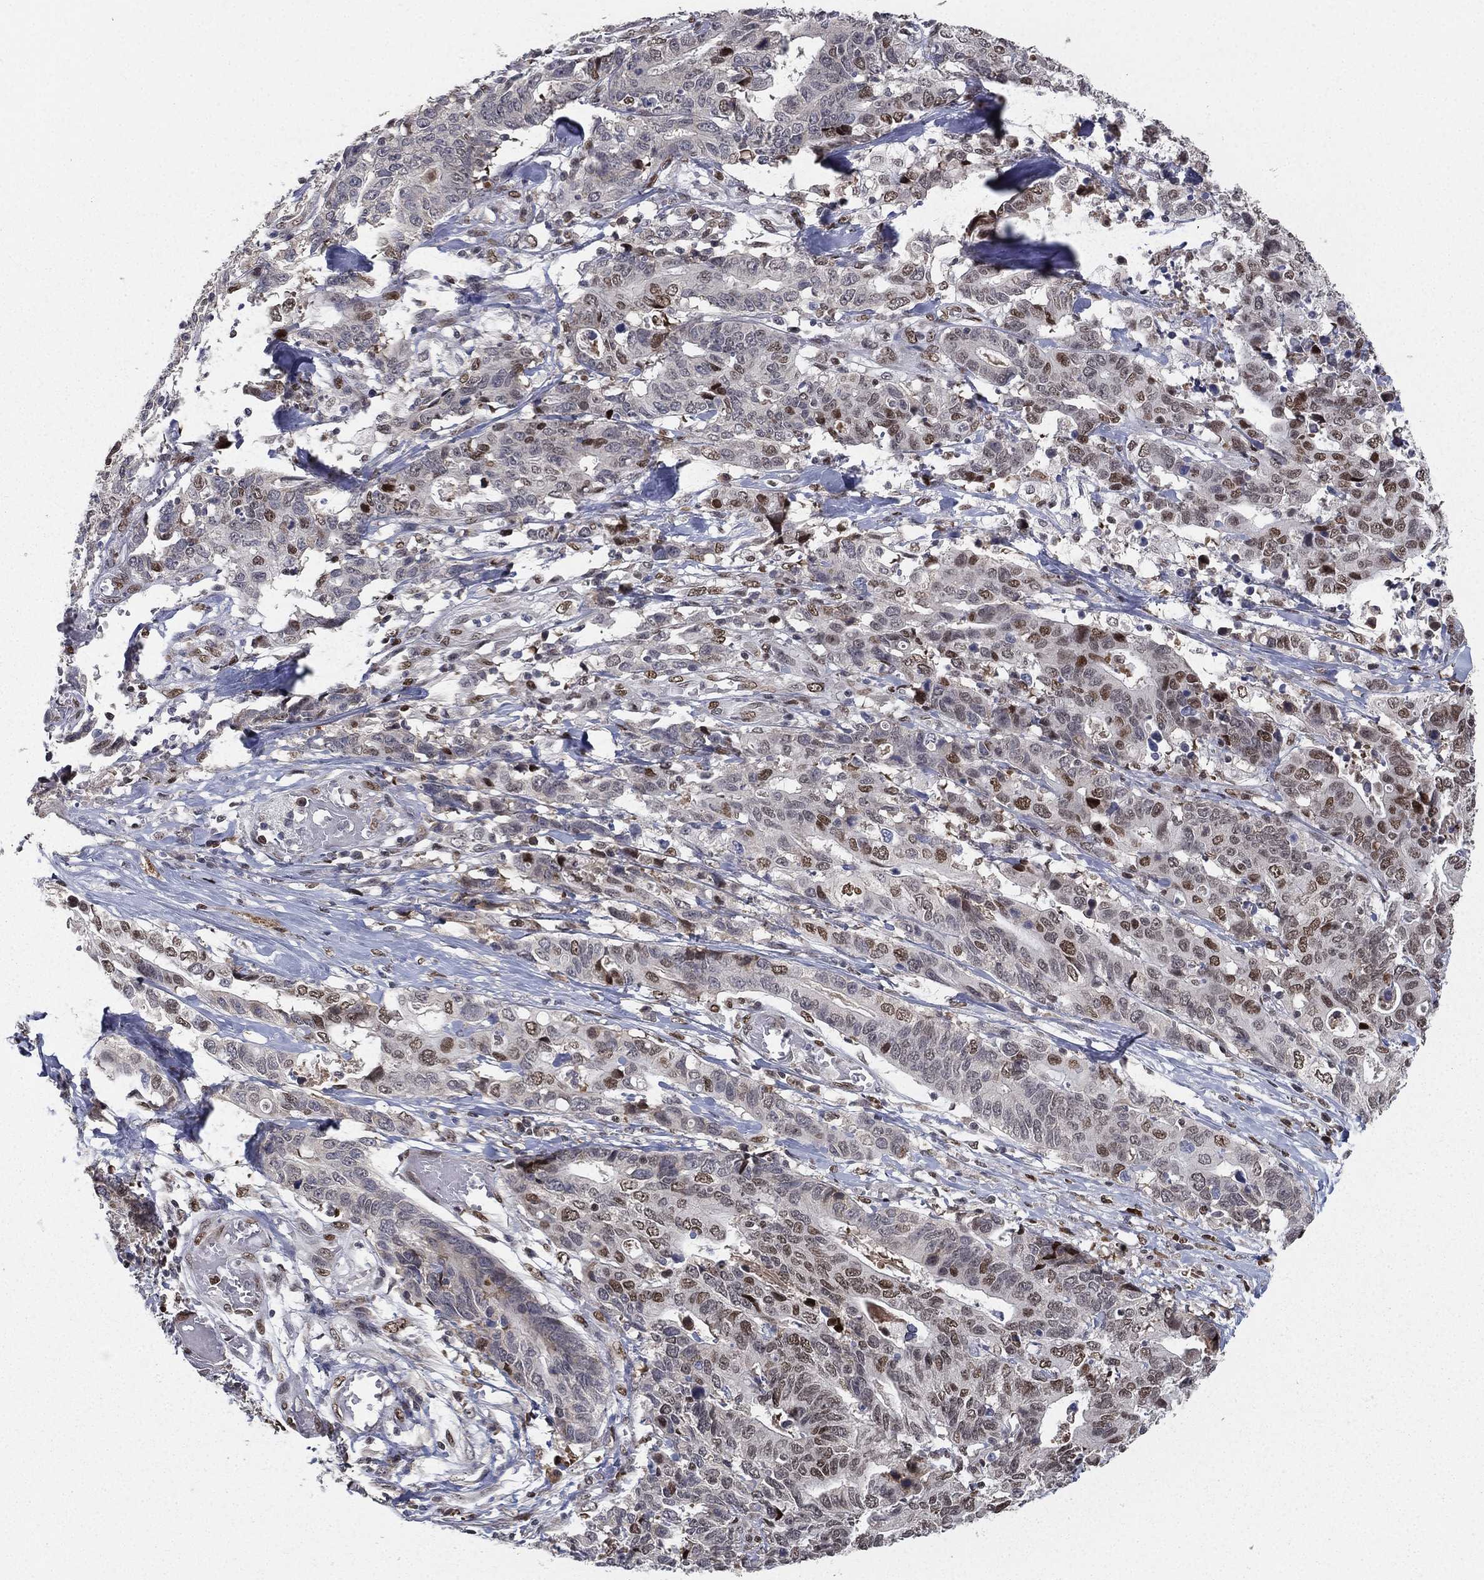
{"staining": {"intensity": "strong", "quantity": "25%-75%", "location": "nuclear"}, "tissue": "stomach cancer", "cell_type": "Tumor cells", "image_type": "cancer", "snomed": [{"axis": "morphology", "description": "Adenocarcinoma, NOS"}, {"axis": "topography", "description": "Stomach, upper"}], "caption": "Human stomach cancer stained with a brown dye shows strong nuclear positive positivity in about 25%-75% of tumor cells.", "gene": "RTF1", "patient": {"sex": "female", "age": 67}}